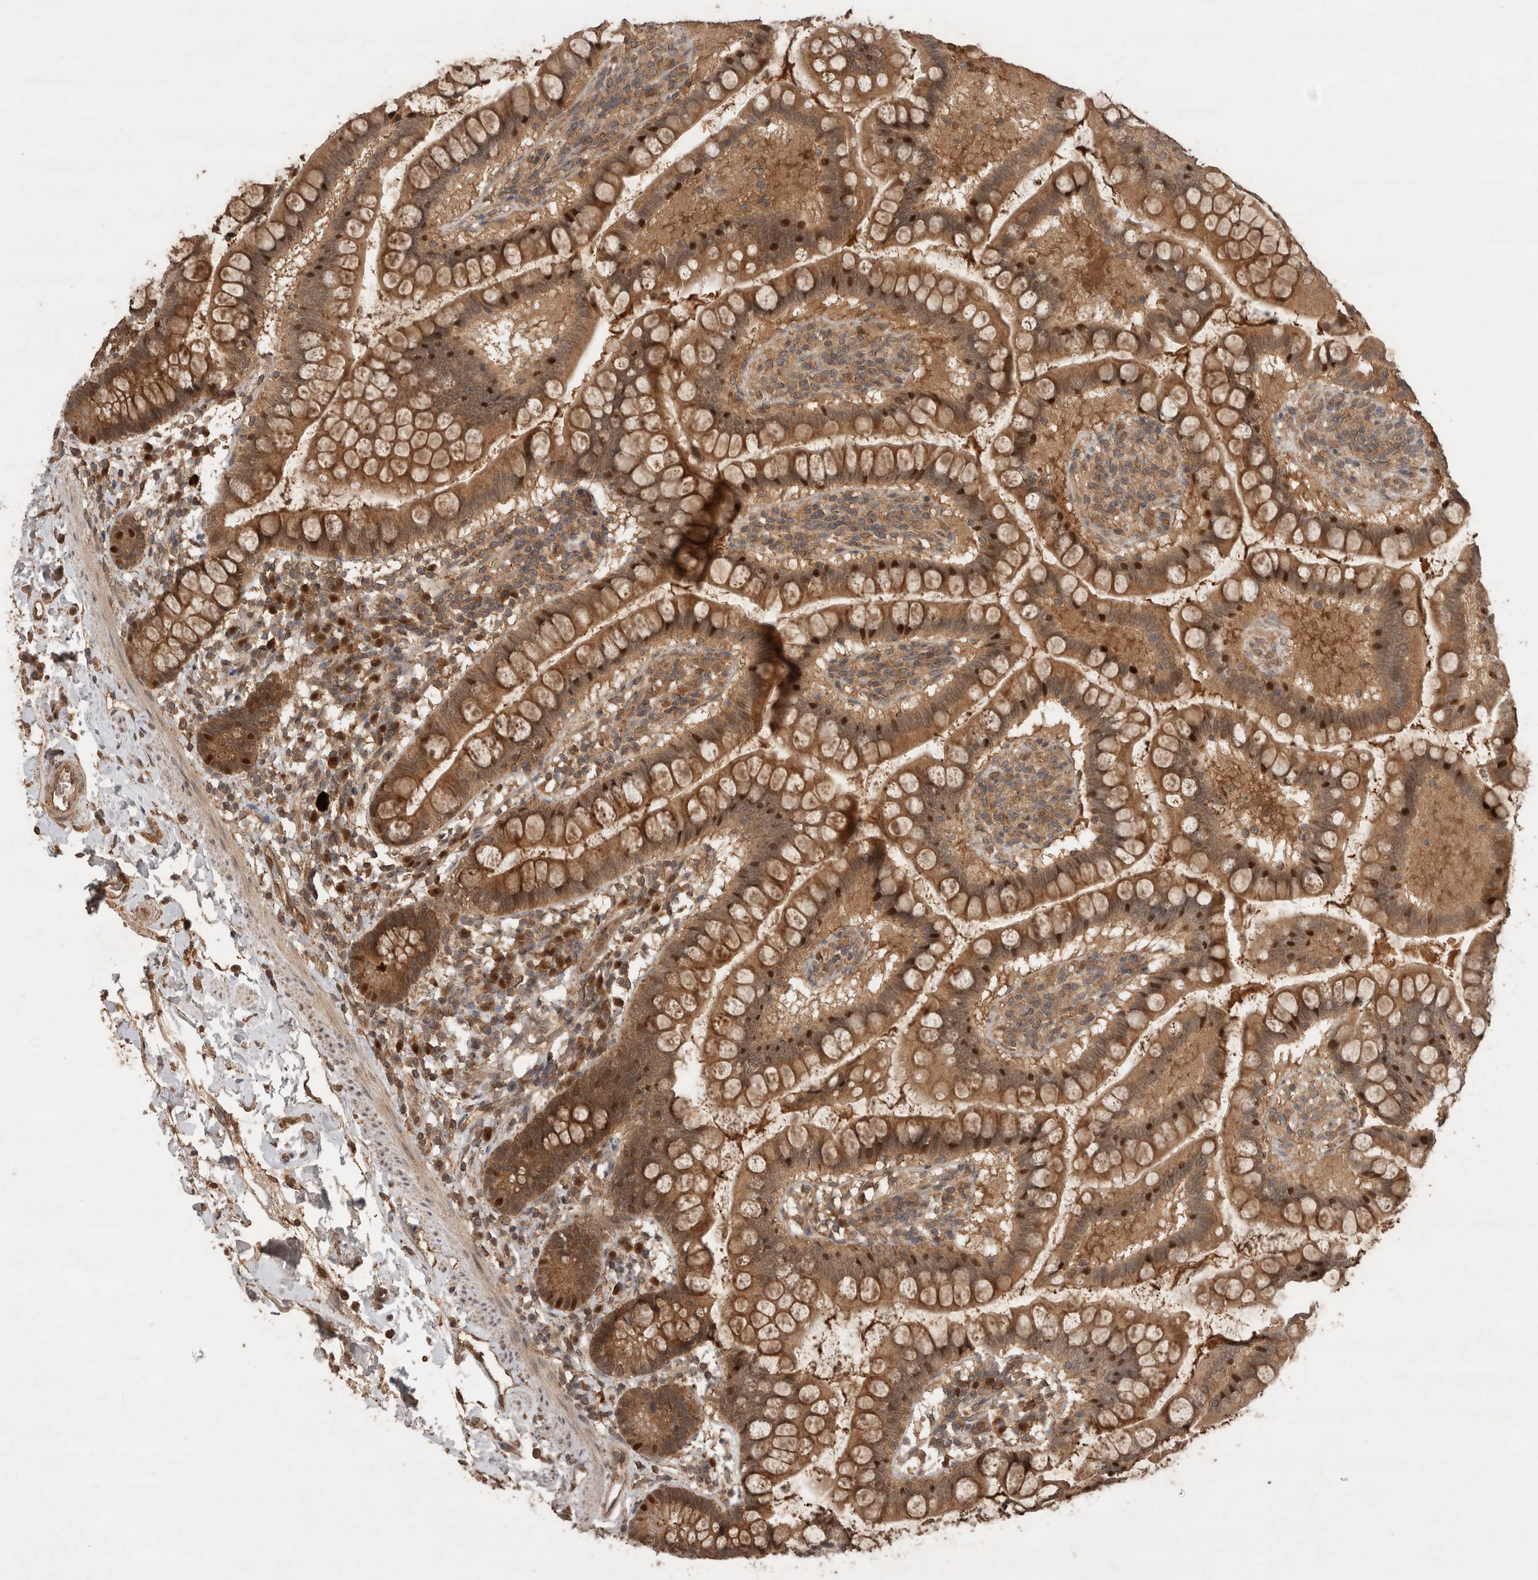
{"staining": {"intensity": "strong", "quantity": ">75%", "location": "cytoplasmic/membranous,nuclear"}, "tissue": "small intestine", "cell_type": "Glandular cells", "image_type": "normal", "snomed": [{"axis": "morphology", "description": "Normal tissue, NOS"}, {"axis": "topography", "description": "Small intestine"}], "caption": "DAB immunohistochemical staining of benign small intestine demonstrates strong cytoplasmic/membranous,nuclear protein expression in about >75% of glandular cells. (DAB IHC with brightfield microscopy, high magnification).", "gene": "OTUD7B", "patient": {"sex": "female", "age": 84}}